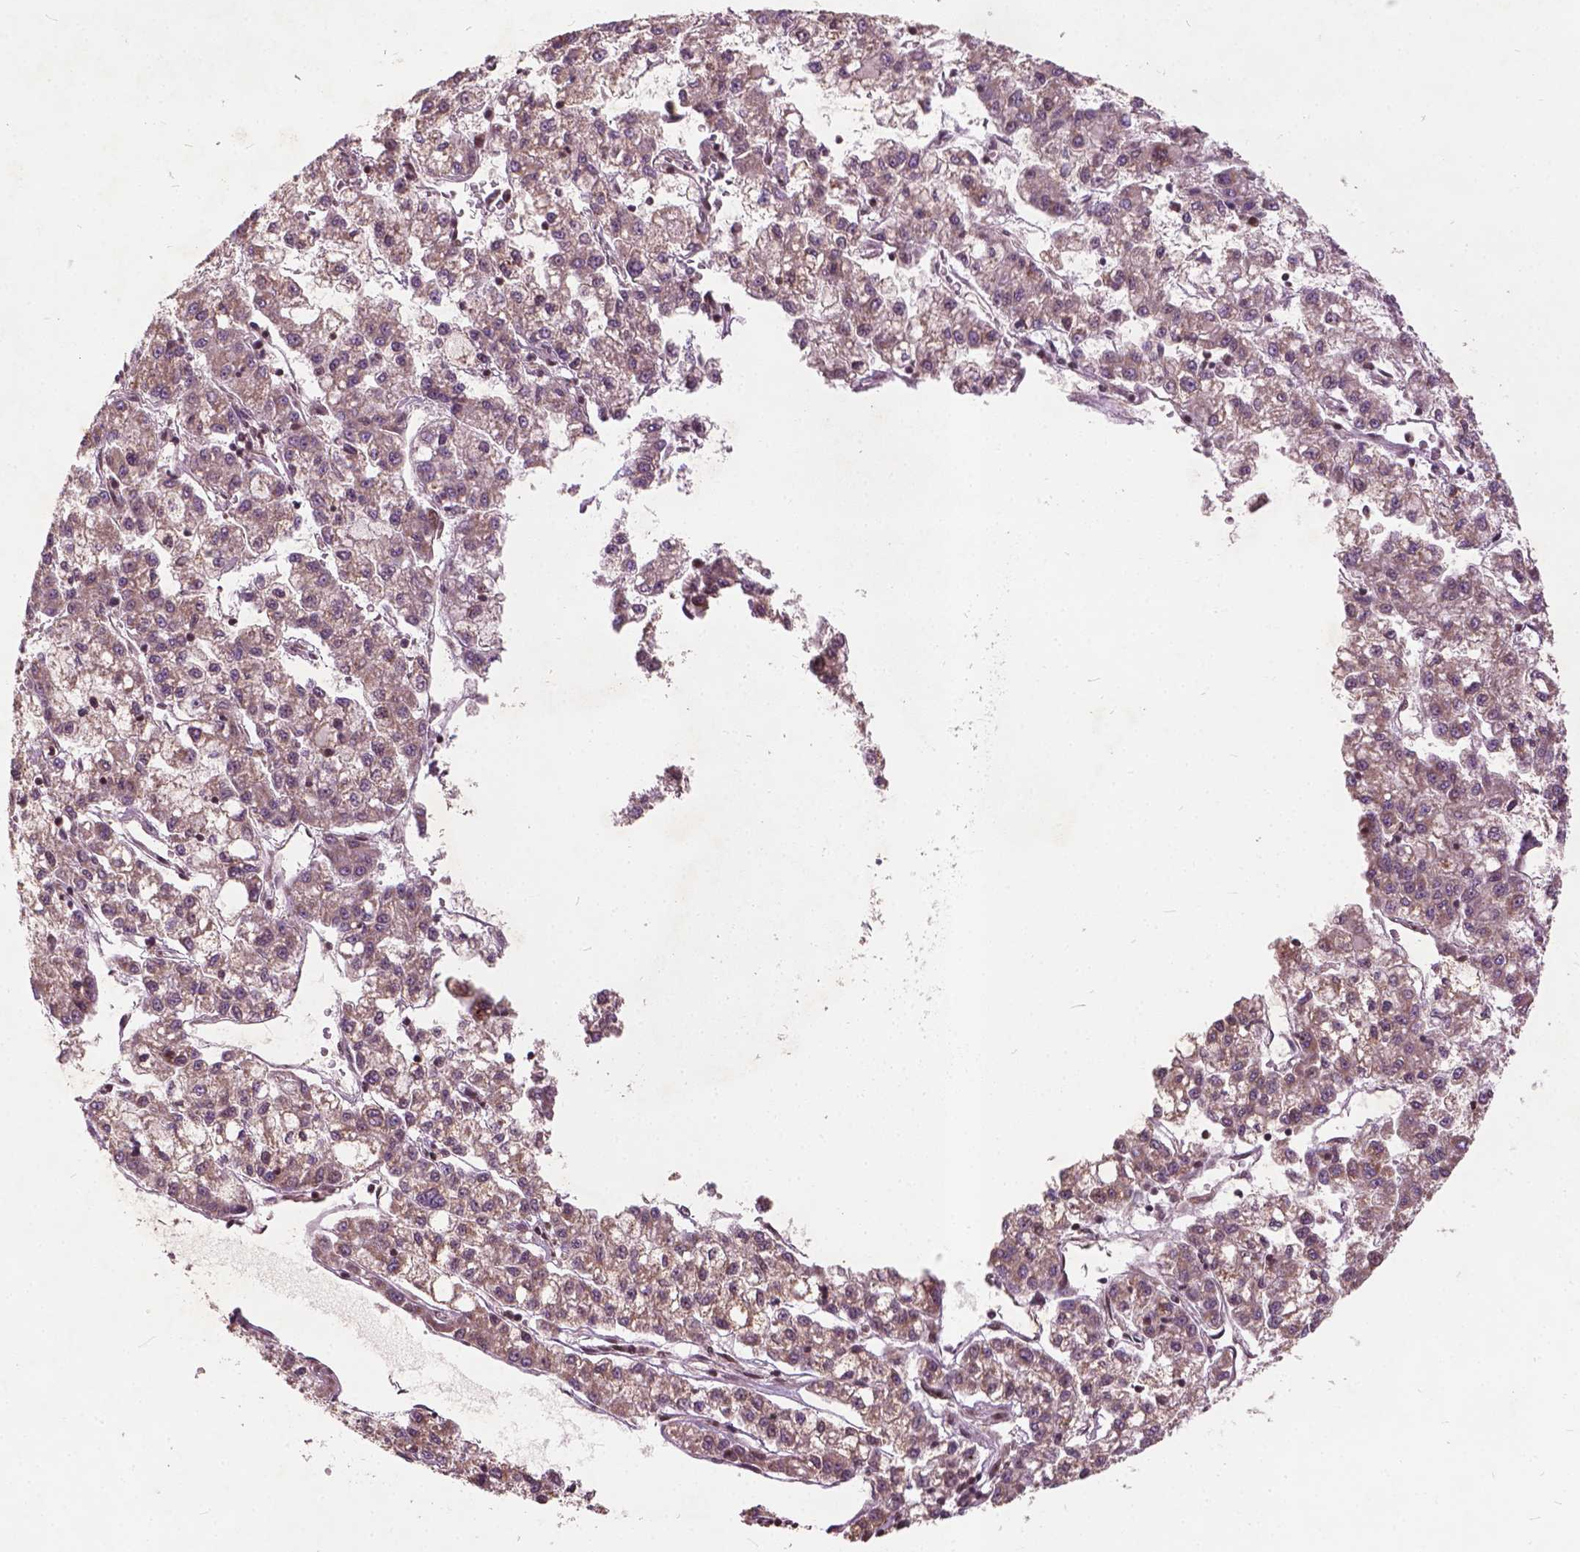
{"staining": {"intensity": "weak", "quantity": ">75%", "location": "cytoplasmic/membranous"}, "tissue": "liver cancer", "cell_type": "Tumor cells", "image_type": "cancer", "snomed": [{"axis": "morphology", "description": "Carcinoma, Hepatocellular, NOS"}, {"axis": "topography", "description": "Liver"}], "caption": "High-power microscopy captured an immunohistochemistry (IHC) histopathology image of liver hepatocellular carcinoma, revealing weak cytoplasmic/membranous staining in approximately >75% of tumor cells.", "gene": "GPS2", "patient": {"sex": "male", "age": 40}}